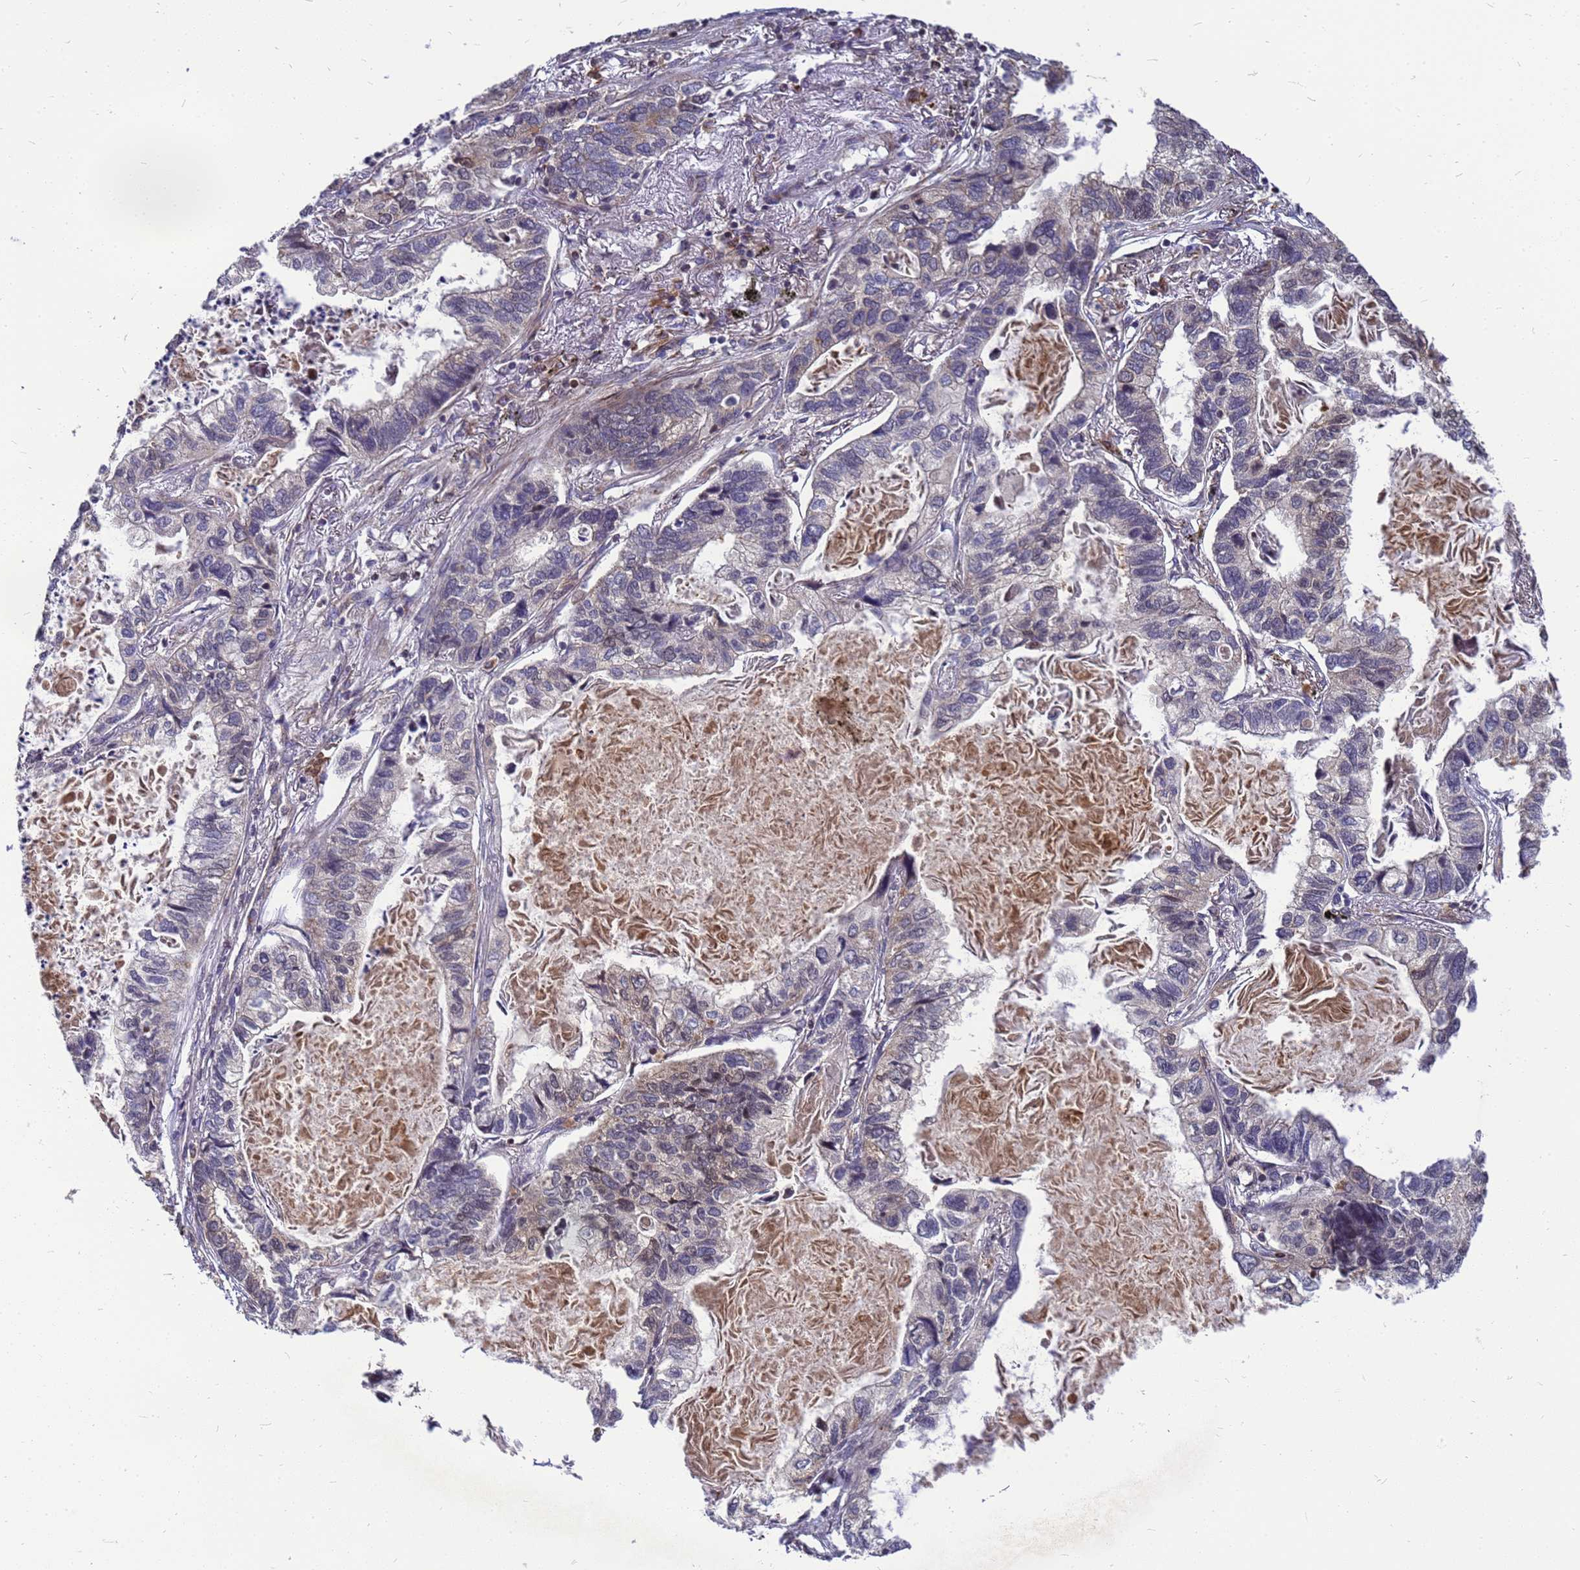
{"staining": {"intensity": "negative", "quantity": "none", "location": "none"}, "tissue": "lung cancer", "cell_type": "Tumor cells", "image_type": "cancer", "snomed": [{"axis": "morphology", "description": "Adenocarcinoma, NOS"}, {"axis": "topography", "description": "Lung"}], "caption": "DAB immunohistochemical staining of lung adenocarcinoma shows no significant expression in tumor cells.", "gene": "CMC4", "patient": {"sex": "male", "age": 67}}